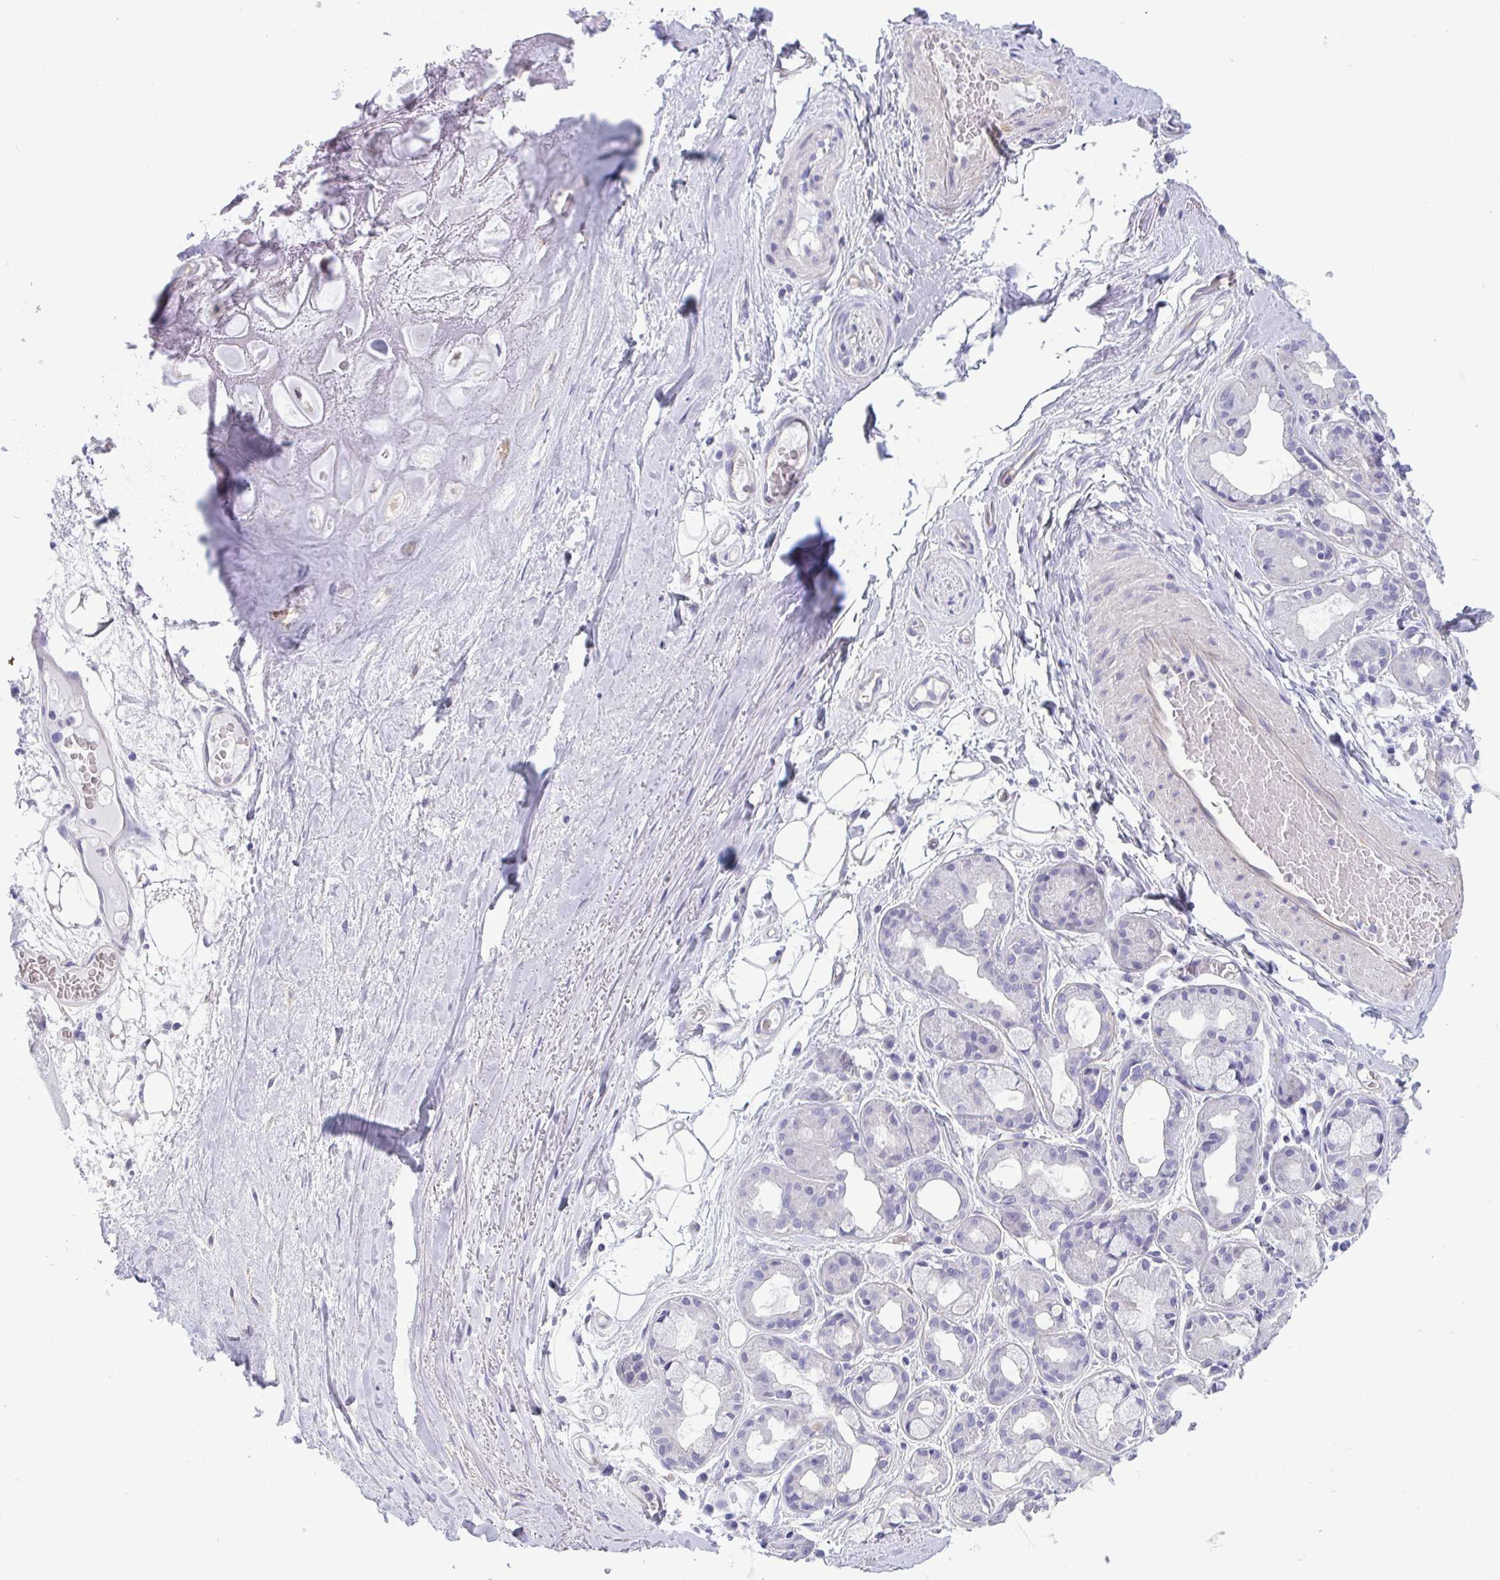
{"staining": {"intensity": "negative", "quantity": "none", "location": "none"}, "tissue": "adipose tissue", "cell_type": "Adipocytes", "image_type": "normal", "snomed": [{"axis": "morphology", "description": "Normal tissue, NOS"}, {"axis": "topography", "description": "Lymph node"}, {"axis": "topography", "description": "Cartilage tissue"}, {"axis": "topography", "description": "Nasopharynx"}], "caption": "Immunohistochemical staining of benign adipose tissue reveals no significant positivity in adipocytes.", "gene": "MYH10", "patient": {"sex": "male", "age": 63}}